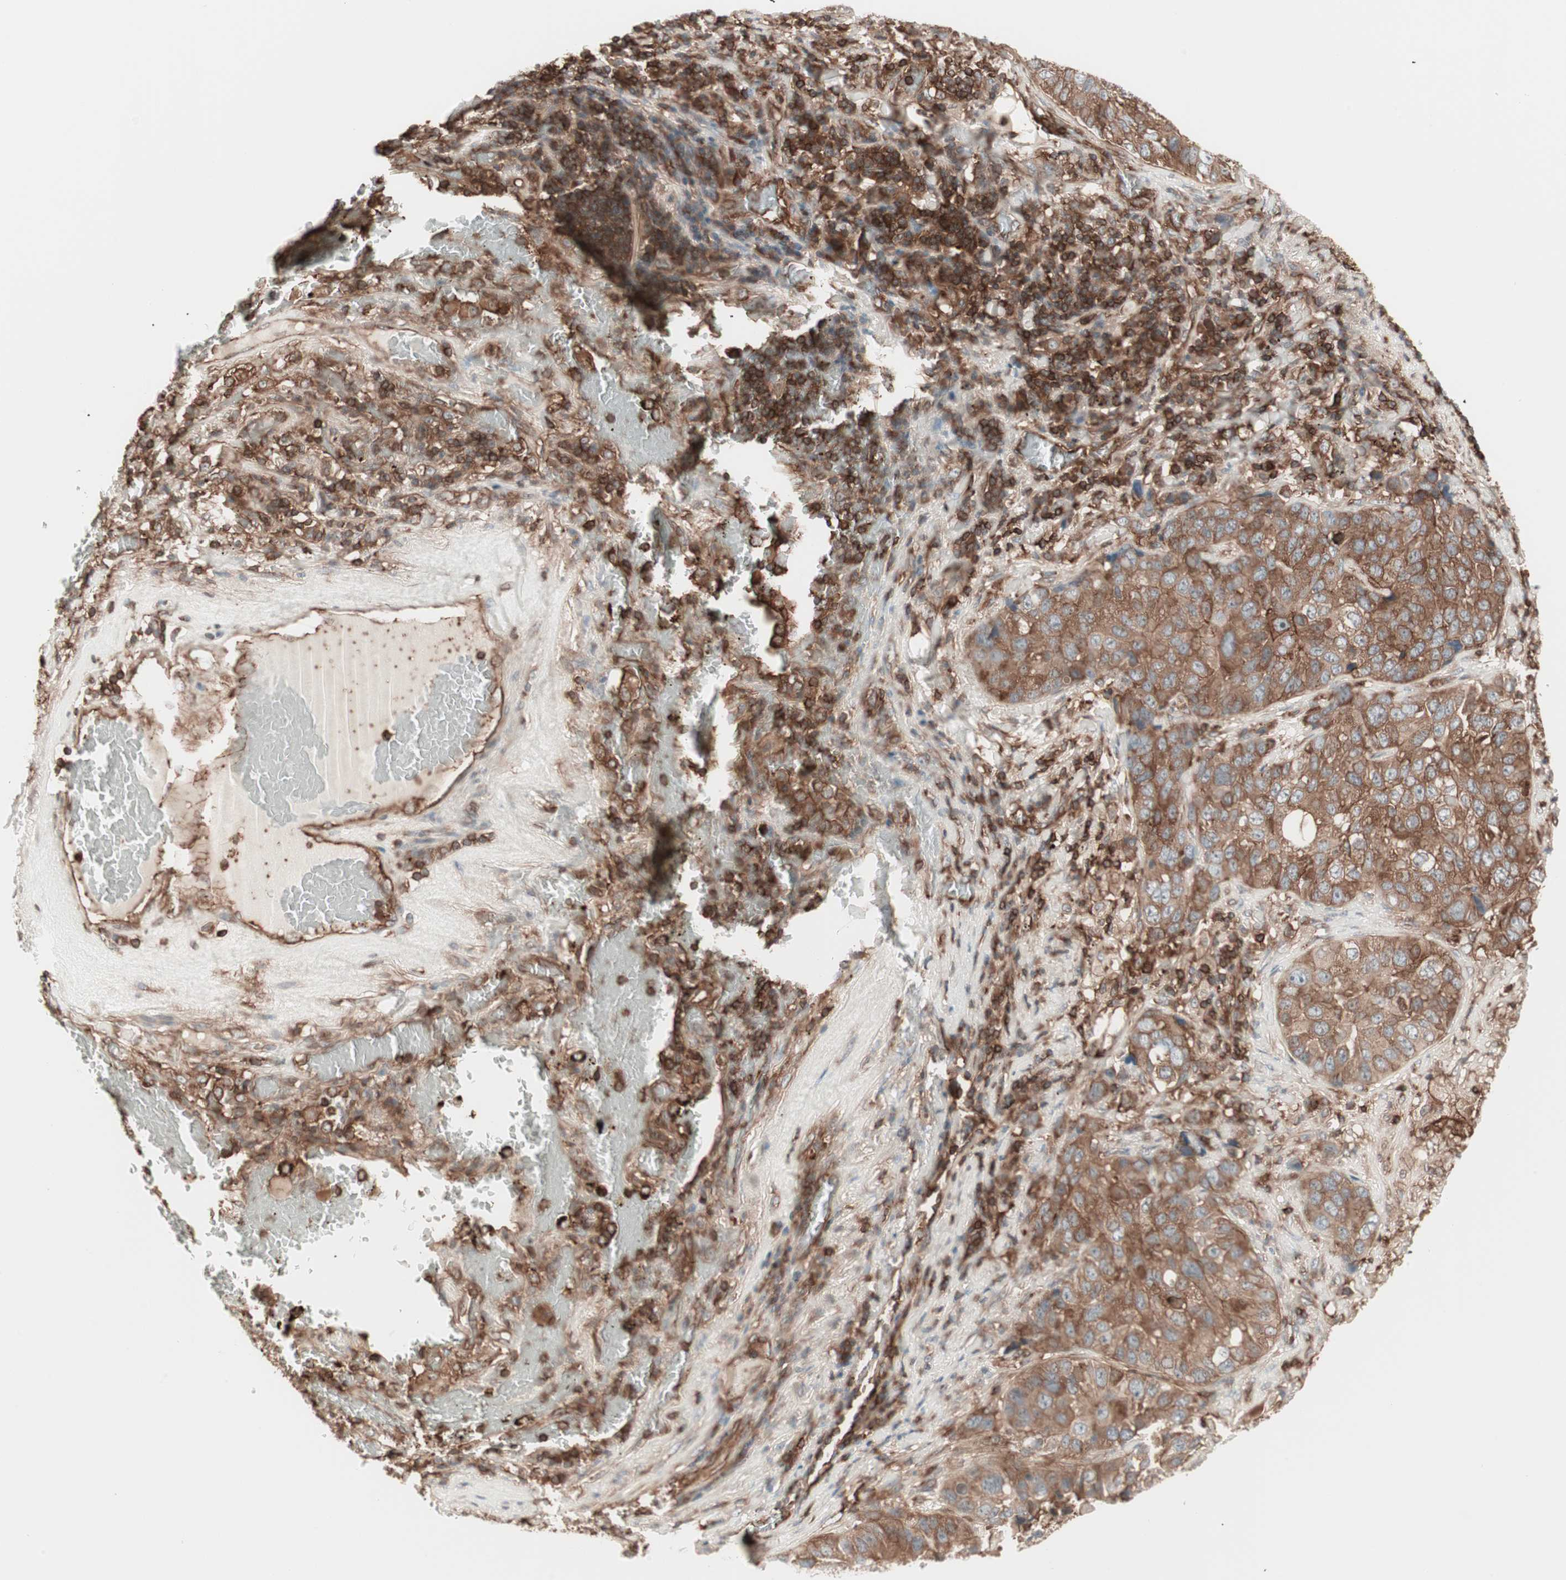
{"staining": {"intensity": "moderate", "quantity": ">75%", "location": "cytoplasmic/membranous"}, "tissue": "lung cancer", "cell_type": "Tumor cells", "image_type": "cancer", "snomed": [{"axis": "morphology", "description": "Squamous cell carcinoma, NOS"}, {"axis": "topography", "description": "Lung"}], "caption": "Approximately >75% of tumor cells in squamous cell carcinoma (lung) exhibit moderate cytoplasmic/membranous protein positivity as visualized by brown immunohistochemical staining.", "gene": "TCP11L1", "patient": {"sex": "male", "age": 57}}